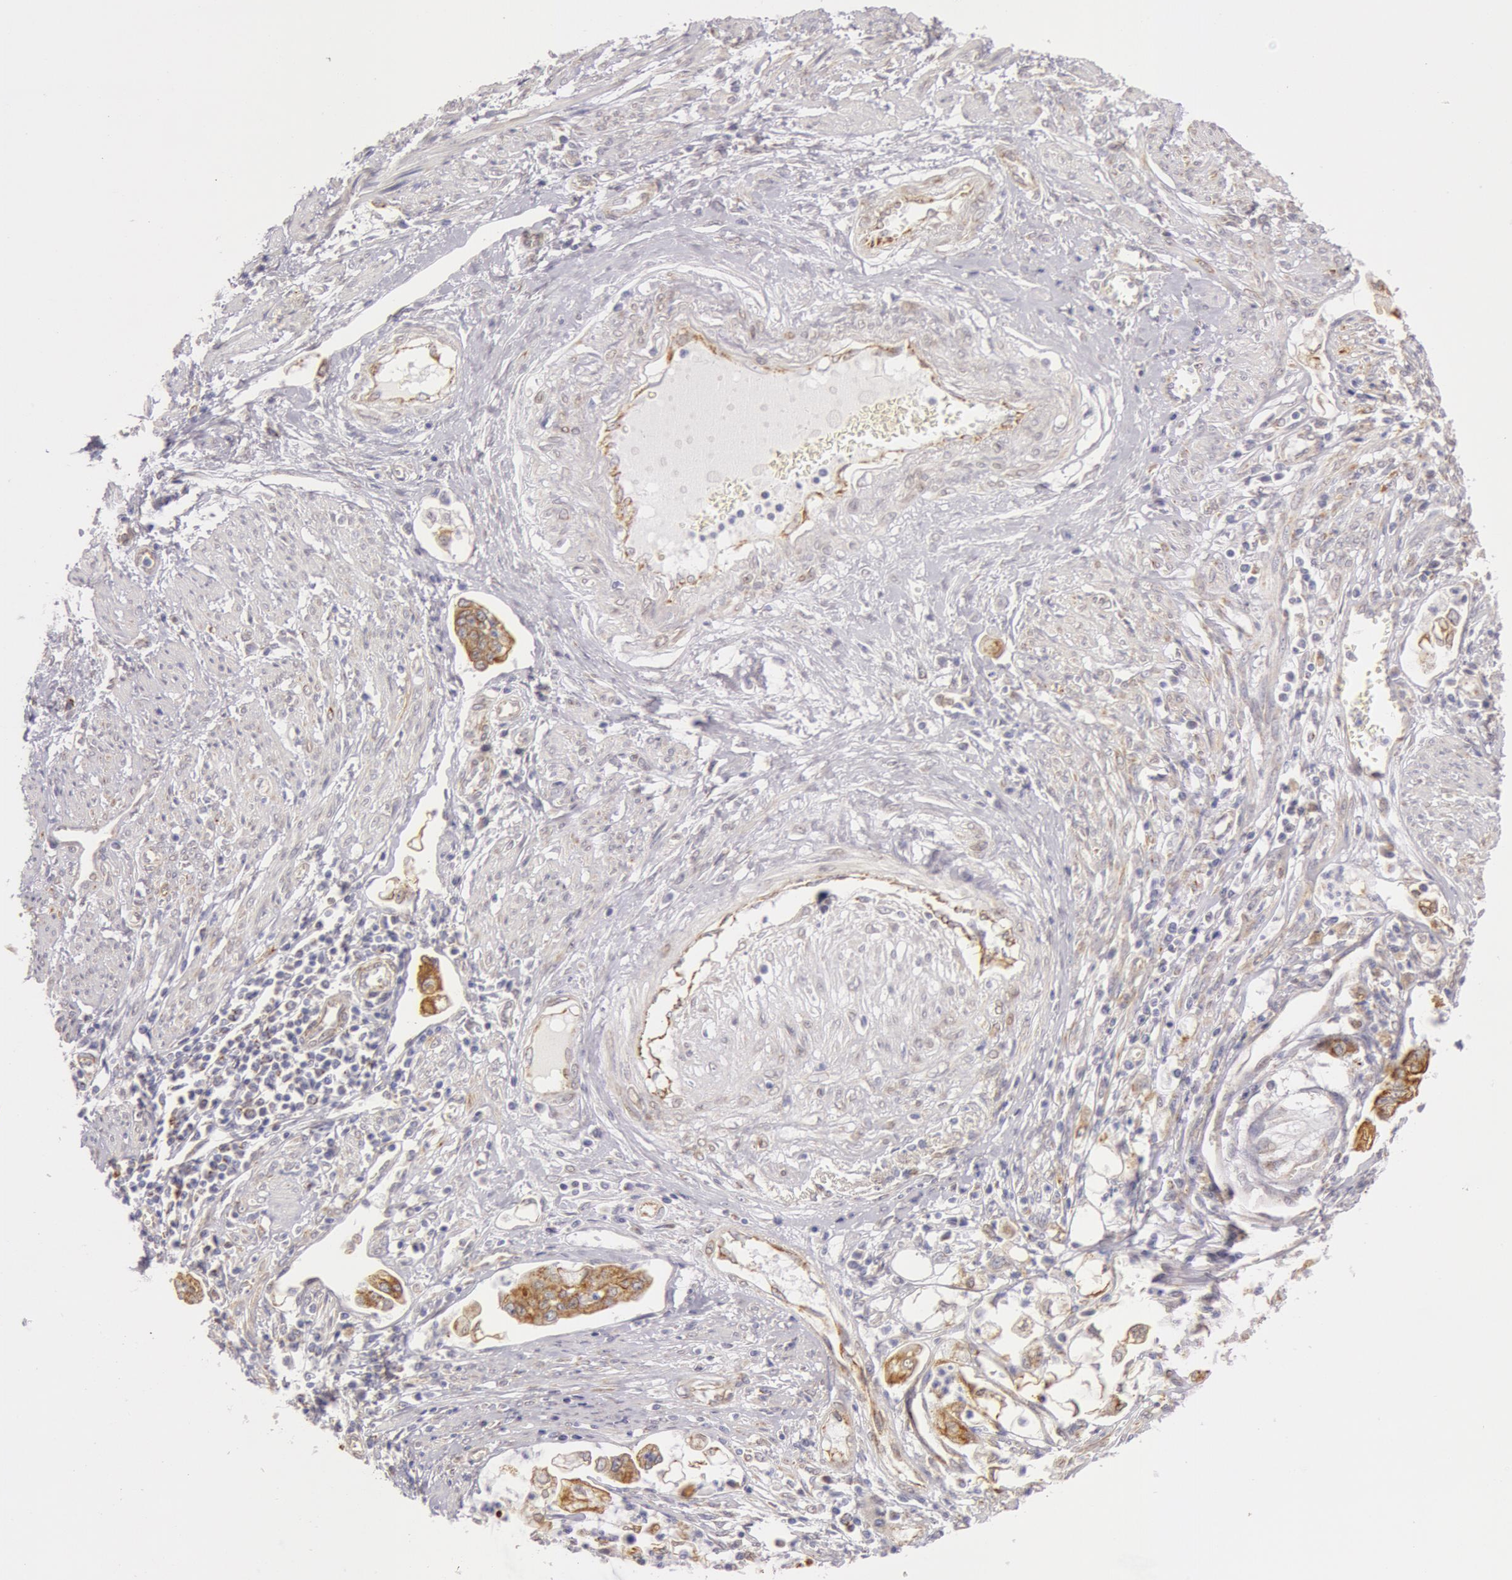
{"staining": {"intensity": "moderate", "quantity": ">75%", "location": "cytoplasmic/membranous"}, "tissue": "endometrial cancer", "cell_type": "Tumor cells", "image_type": "cancer", "snomed": [{"axis": "morphology", "description": "Adenocarcinoma, NOS"}, {"axis": "topography", "description": "Endometrium"}], "caption": "Immunohistochemical staining of endometrial adenocarcinoma displays medium levels of moderate cytoplasmic/membranous protein staining in about >75% of tumor cells. (Stains: DAB (3,3'-diaminobenzidine) in brown, nuclei in blue, Microscopy: brightfield microscopy at high magnification).", "gene": "KRT18", "patient": {"sex": "female", "age": 75}}